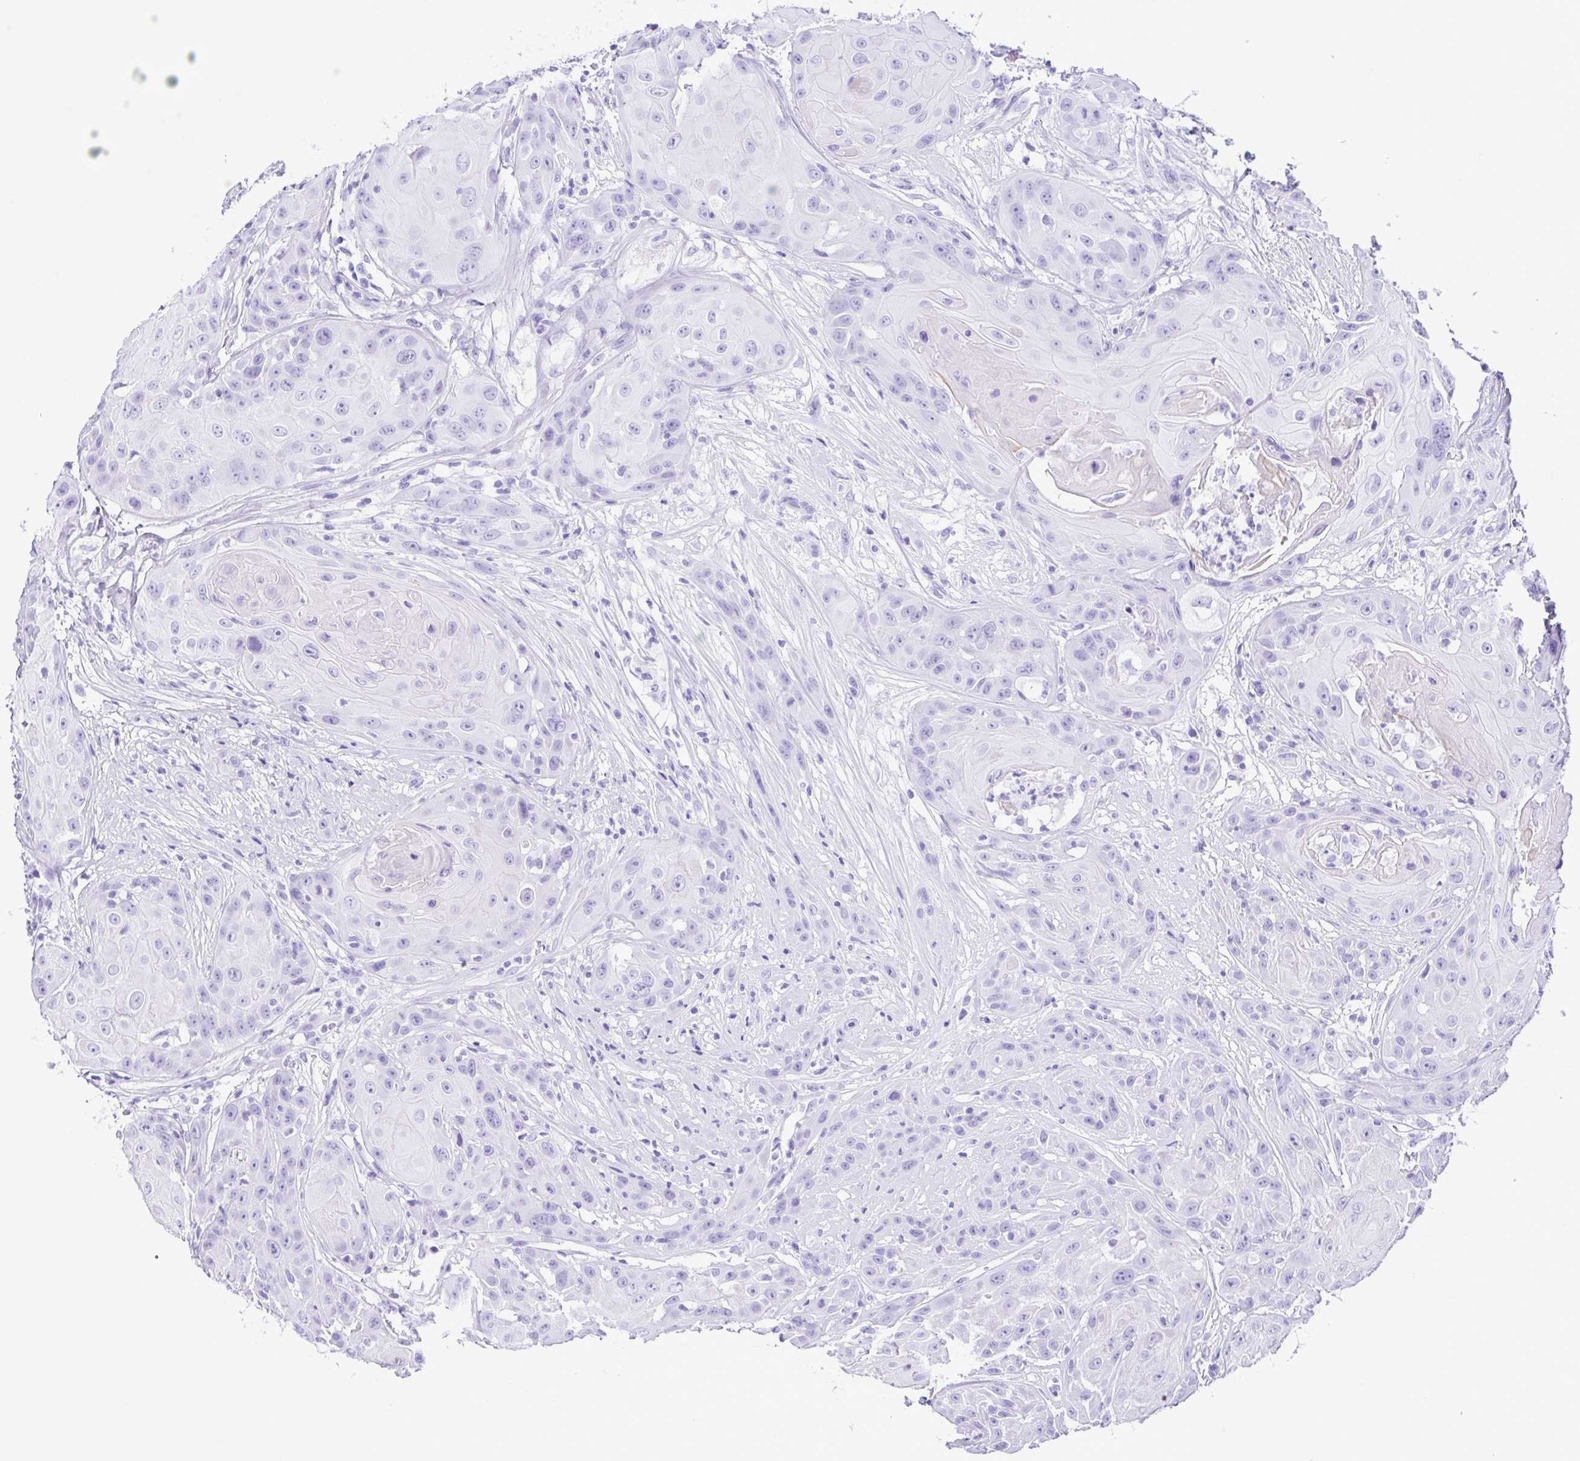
{"staining": {"intensity": "negative", "quantity": "none", "location": "none"}, "tissue": "head and neck cancer", "cell_type": "Tumor cells", "image_type": "cancer", "snomed": [{"axis": "morphology", "description": "Squamous cell carcinoma, NOS"}, {"axis": "topography", "description": "Skin"}, {"axis": "topography", "description": "Head-Neck"}], "caption": "Tumor cells are negative for protein expression in human head and neck cancer (squamous cell carcinoma).", "gene": "ERP27", "patient": {"sex": "male", "age": 80}}